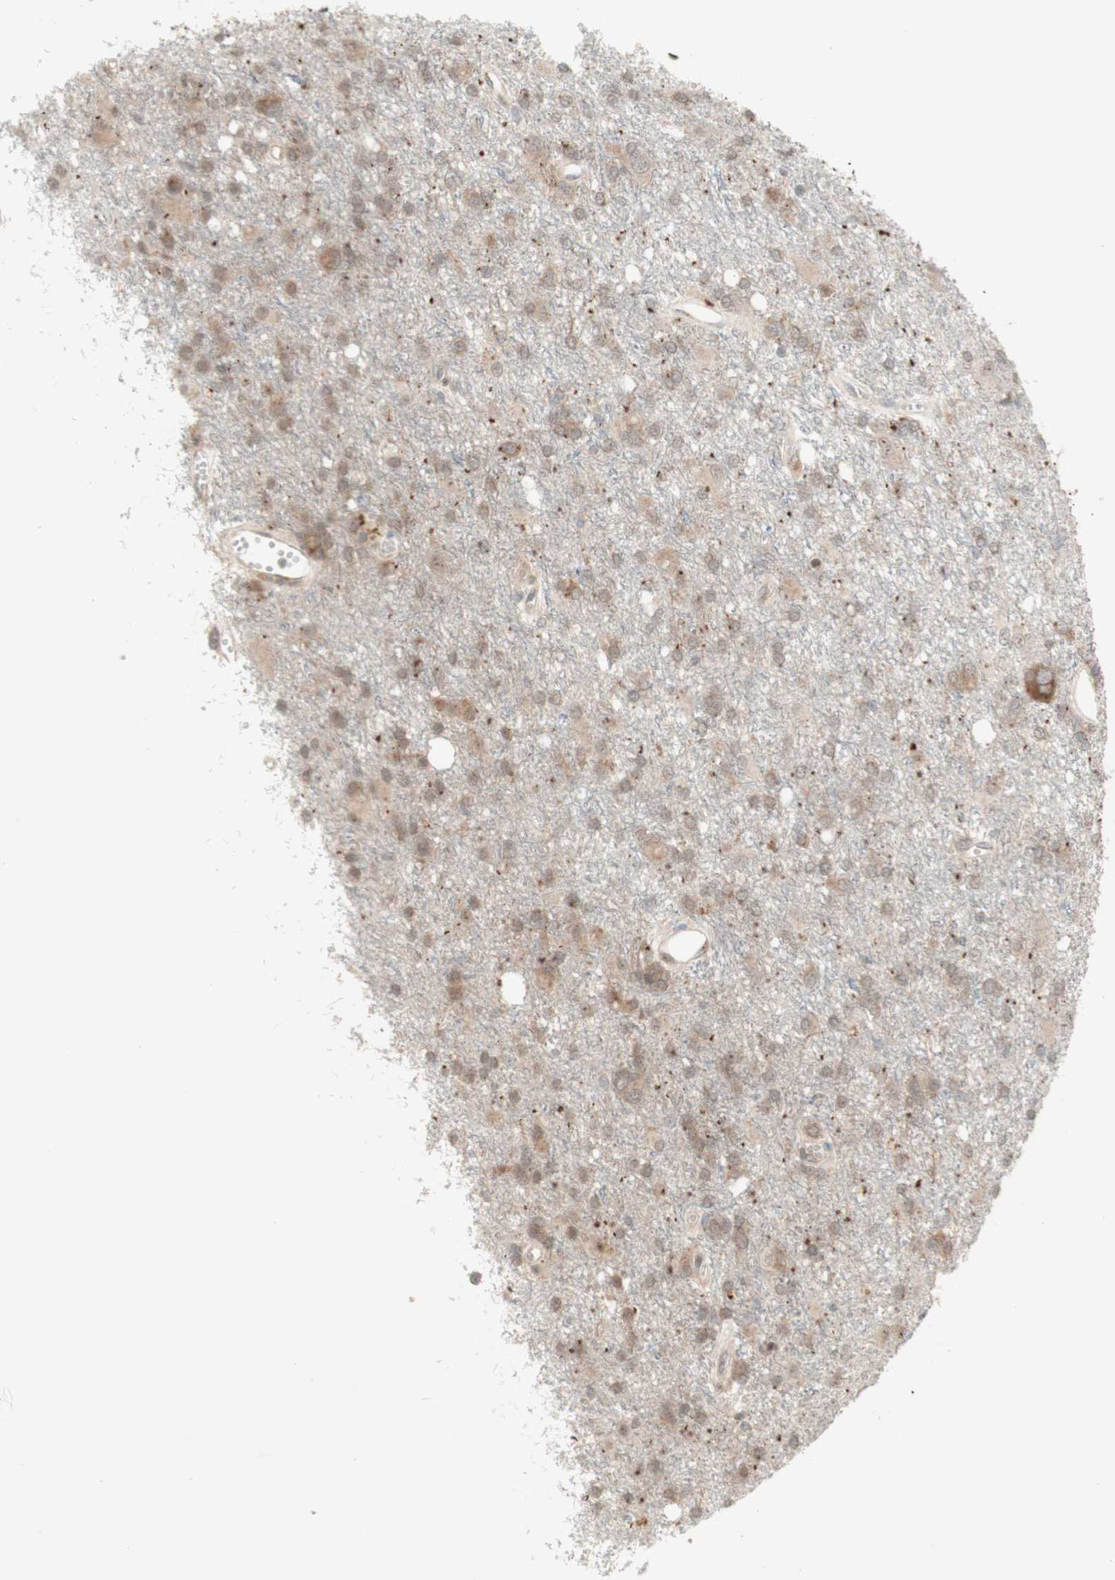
{"staining": {"intensity": "moderate", "quantity": ">75%", "location": "cytoplasmic/membranous"}, "tissue": "glioma", "cell_type": "Tumor cells", "image_type": "cancer", "snomed": [{"axis": "morphology", "description": "Glioma, malignant, High grade"}, {"axis": "topography", "description": "Brain"}], "caption": "Tumor cells reveal moderate cytoplasmic/membranous expression in approximately >75% of cells in glioma.", "gene": "CYLD", "patient": {"sex": "female", "age": 59}}